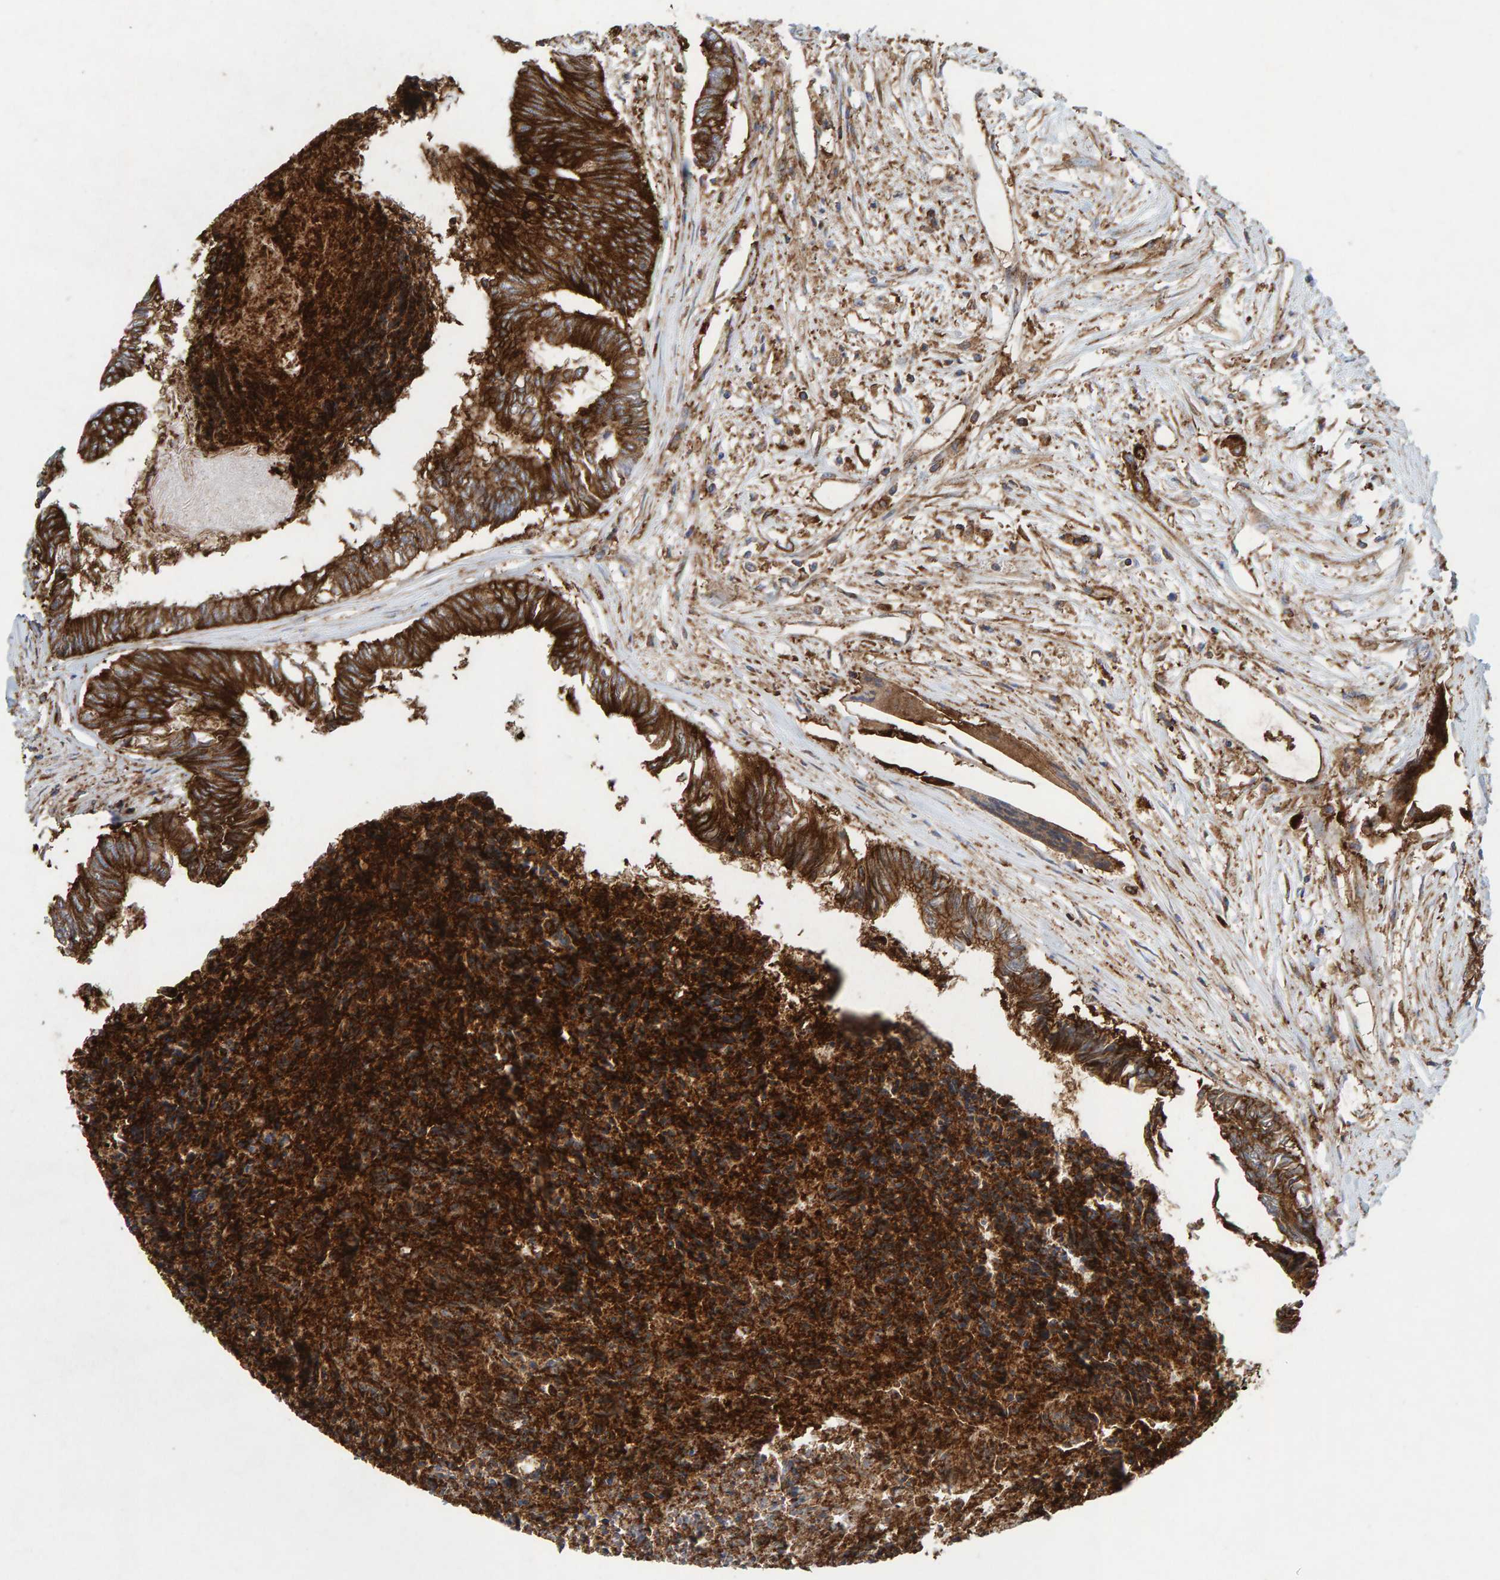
{"staining": {"intensity": "strong", "quantity": ">75%", "location": "cytoplasmic/membranous"}, "tissue": "colorectal cancer", "cell_type": "Tumor cells", "image_type": "cancer", "snomed": [{"axis": "morphology", "description": "Adenocarcinoma, NOS"}, {"axis": "topography", "description": "Rectum"}], "caption": "Strong cytoplasmic/membranous expression for a protein is seen in approximately >75% of tumor cells of colorectal cancer (adenocarcinoma) using immunohistochemistry (IHC).", "gene": "MVP", "patient": {"sex": "male", "age": 63}}